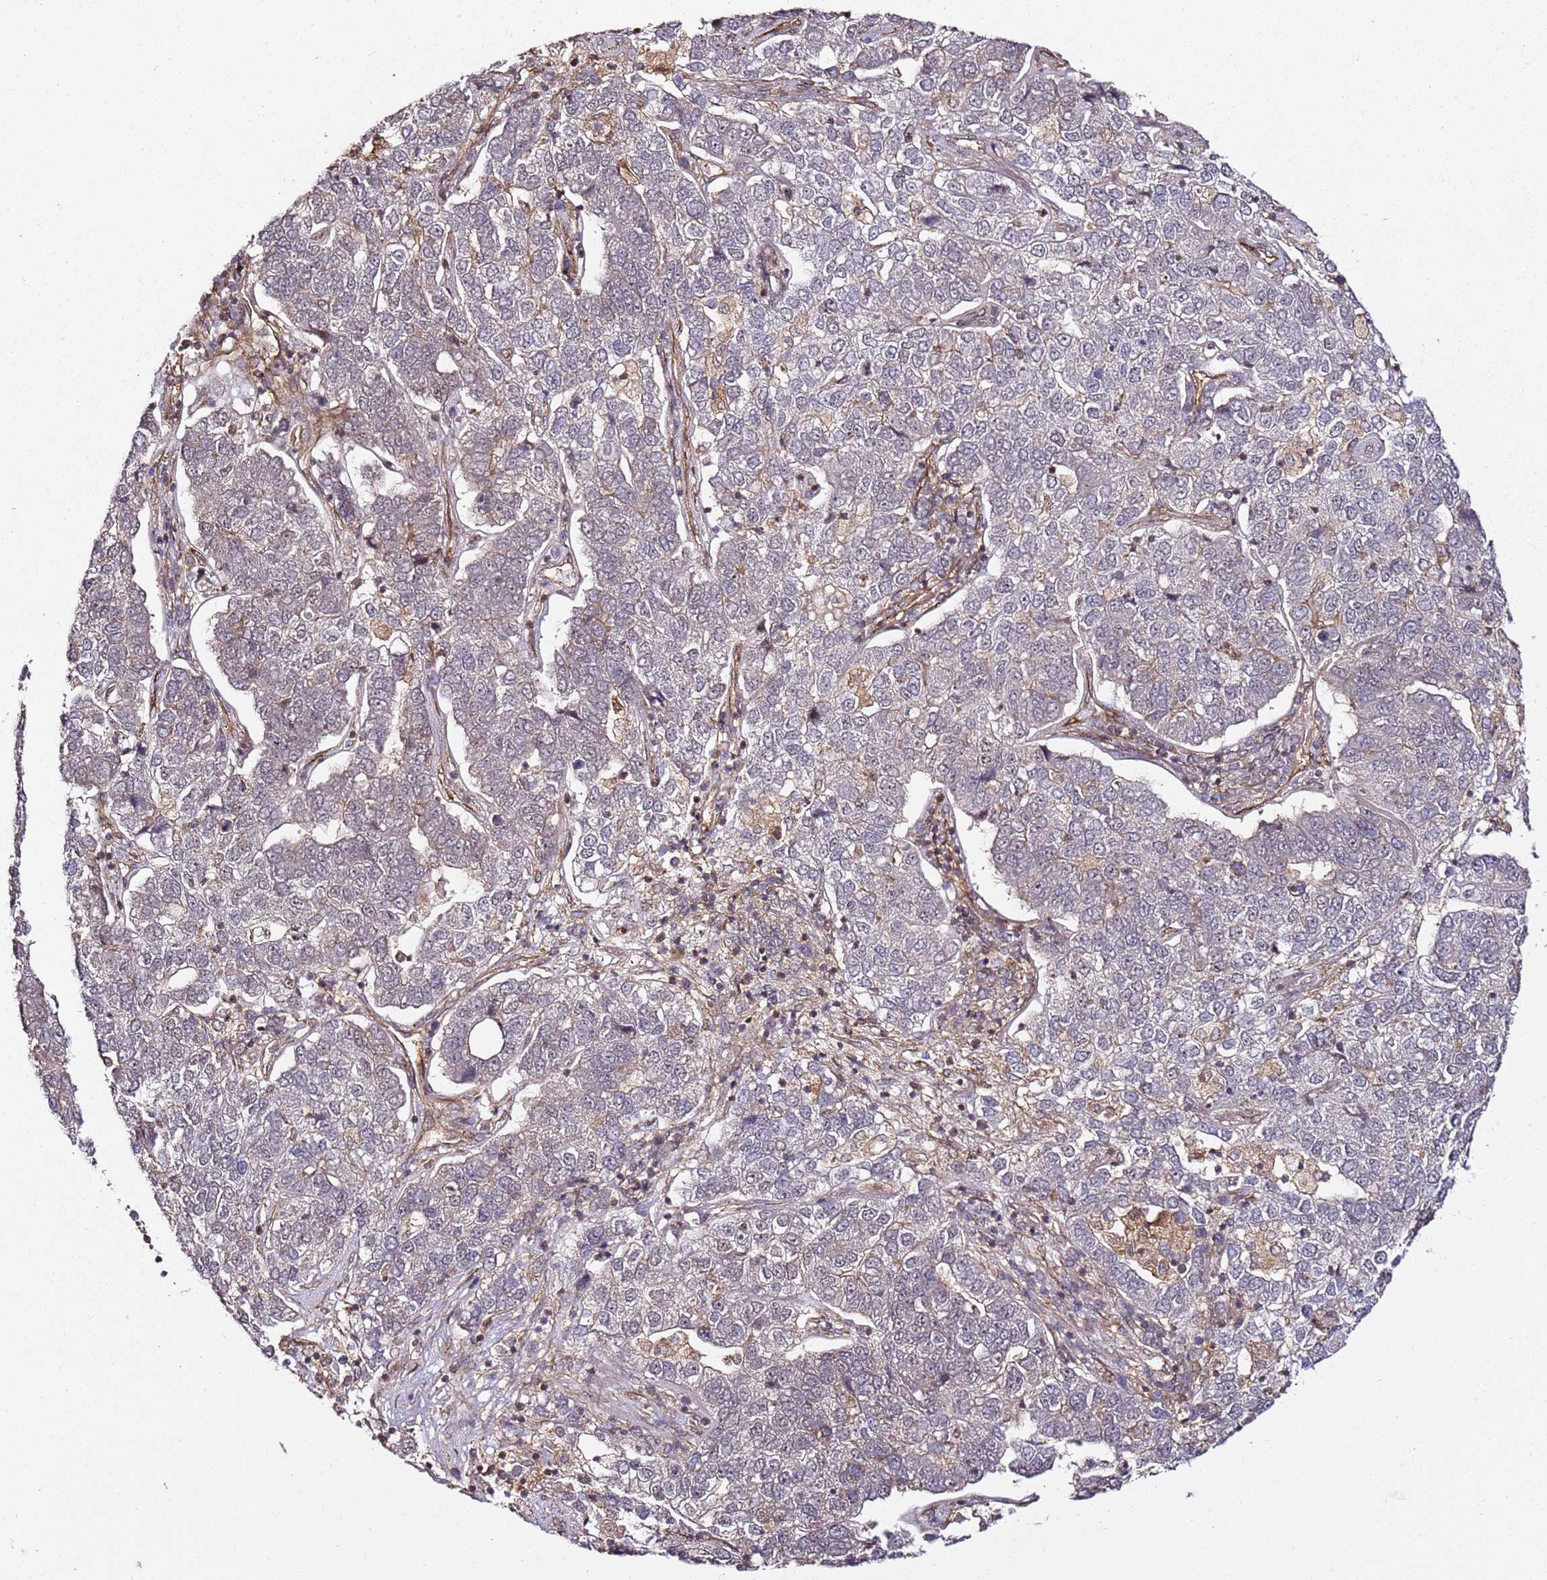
{"staining": {"intensity": "weak", "quantity": "<25%", "location": "cytoplasmic/membranous"}, "tissue": "pancreatic cancer", "cell_type": "Tumor cells", "image_type": "cancer", "snomed": [{"axis": "morphology", "description": "Adenocarcinoma, NOS"}, {"axis": "topography", "description": "Pancreas"}], "caption": "High power microscopy histopathology image of an IHC photomicrograph of pancreatic cancer, revealing no significant positivity in tumor cells.", "gene": "CCNYL1", "patient": {"sex": "female", "age": 61}}